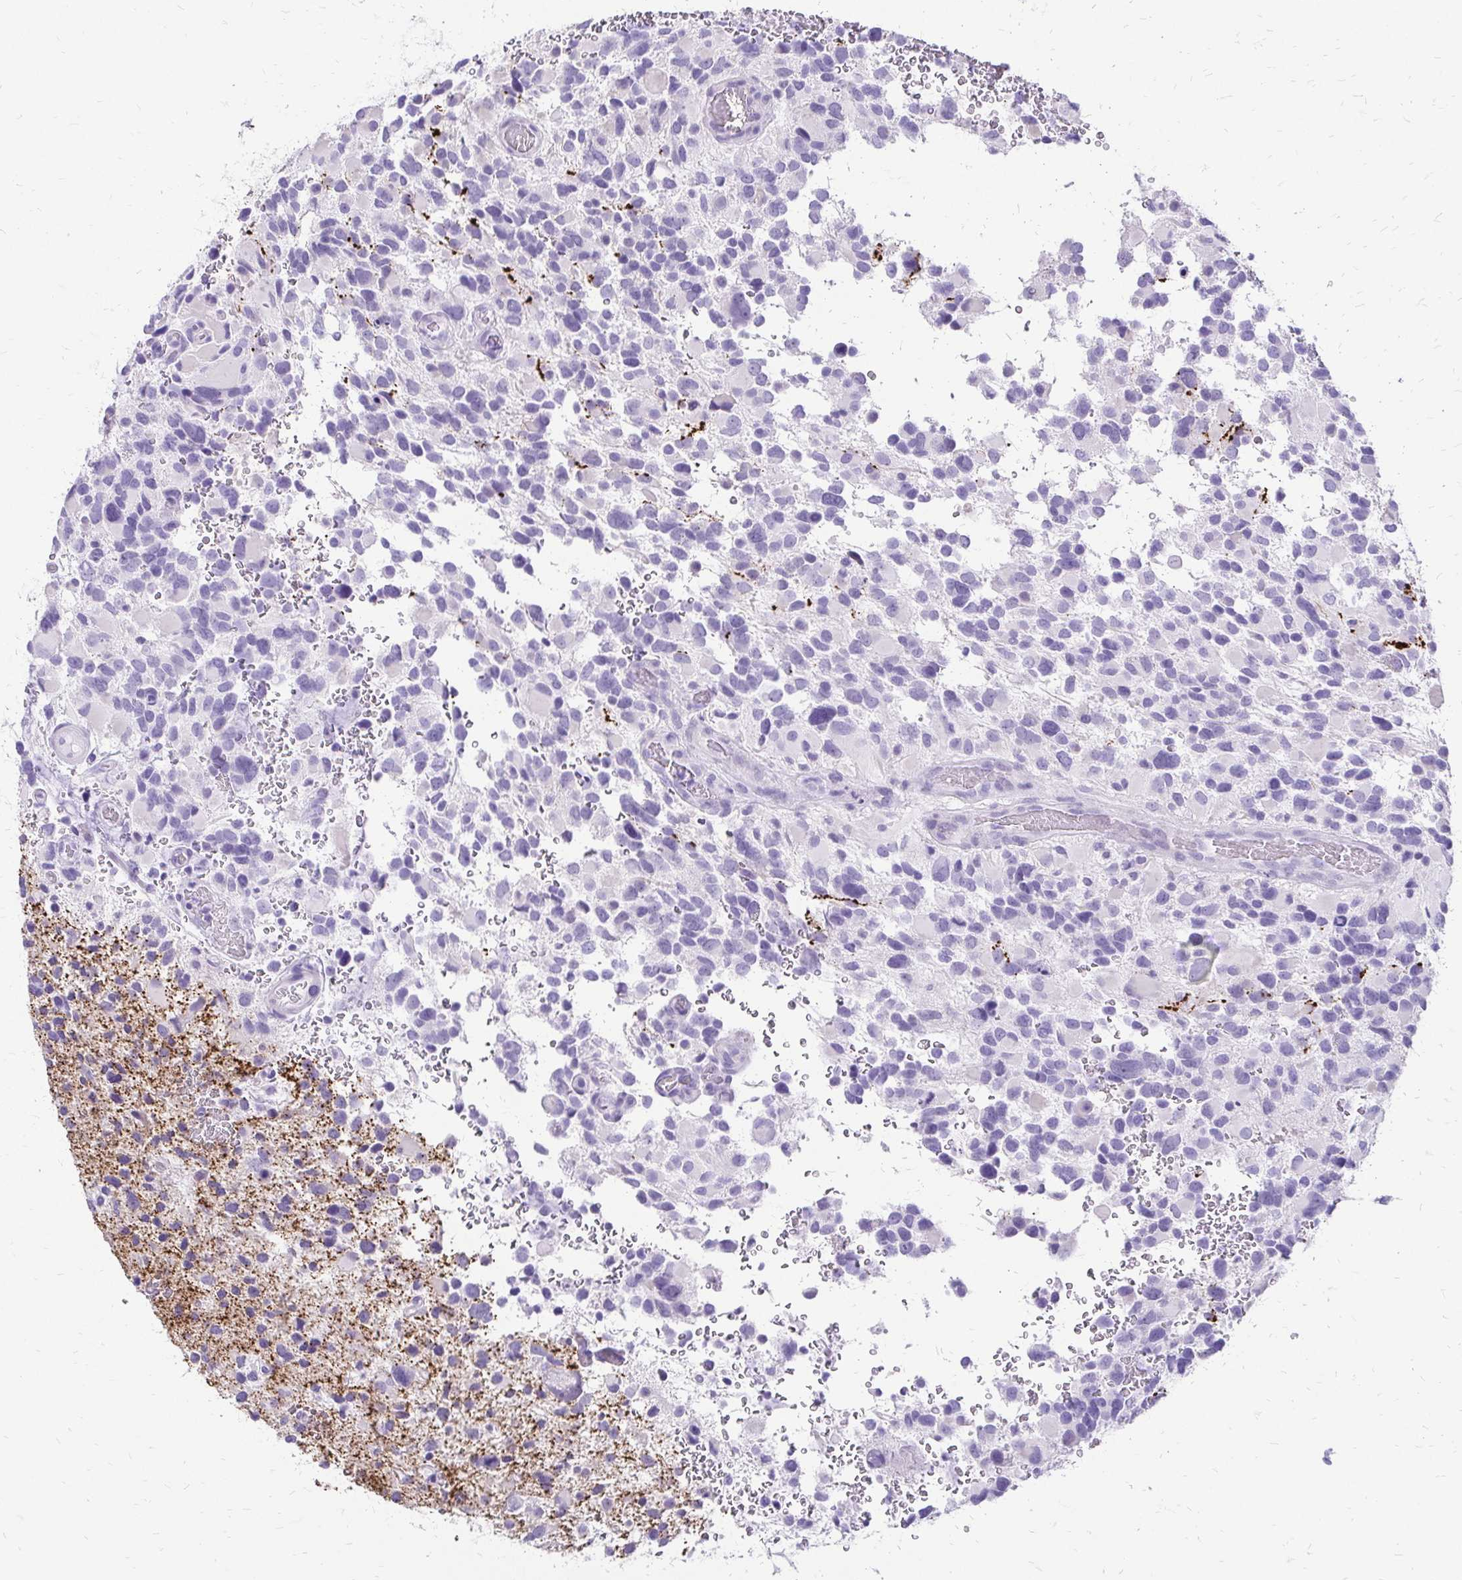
{"staining": {"intensity": "negative", "quantity": "none", "location": "none"}, "tissue": "glioma", "cell_type": "Tumor cells", "image_type": "cancer", "snomed": [{"axis": "morphology", "description": "Glioma, malignant, Low grade"}, {"axis": "topography", "description": "Brain"}], "caption": "IHC histopathology image of low-grade glioma (malignant) stained for a protein (brown), which shows no staining in tumor cells.", "gene": "SLC32A1", "patient": {"sex": "female", "age": 32}}